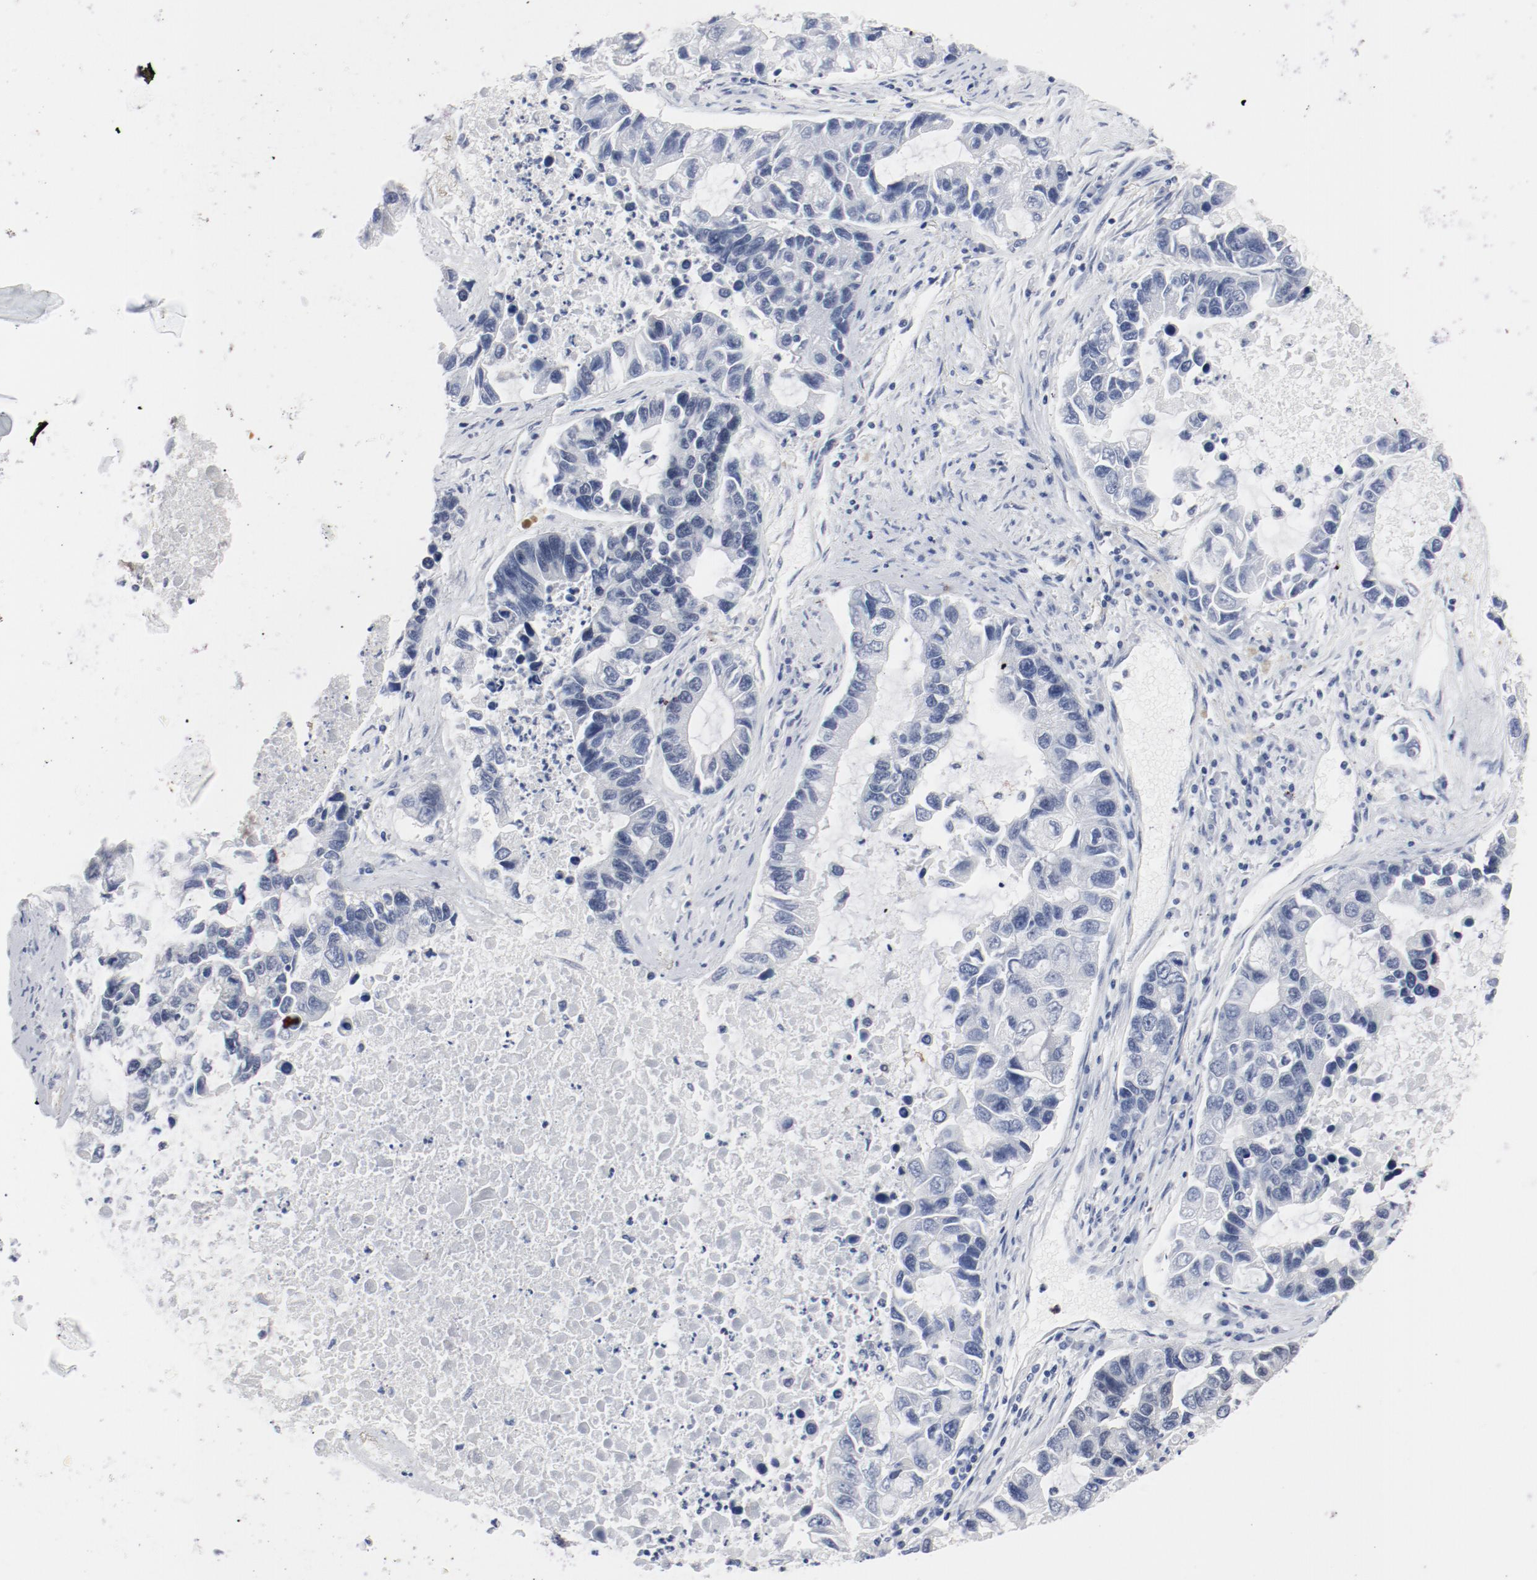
{"staining": {"intensity": "negative", "quantity": "none", "location": "none"}, "tissue": "lung cancer", "cell_type": "Tumor cells", "image_type": "cancer", "snomed": [{"axis": "morphology", "description": "Adenocarcinoma, NOS"}, {"axis": "topography", "description": "Lung"}], "caption": "Tumor cells are negative for brown protein staining in lung cancer (adenocarcinoma).", "gene": "ARNT", "patient": {"sex": "female", "age": 51}}